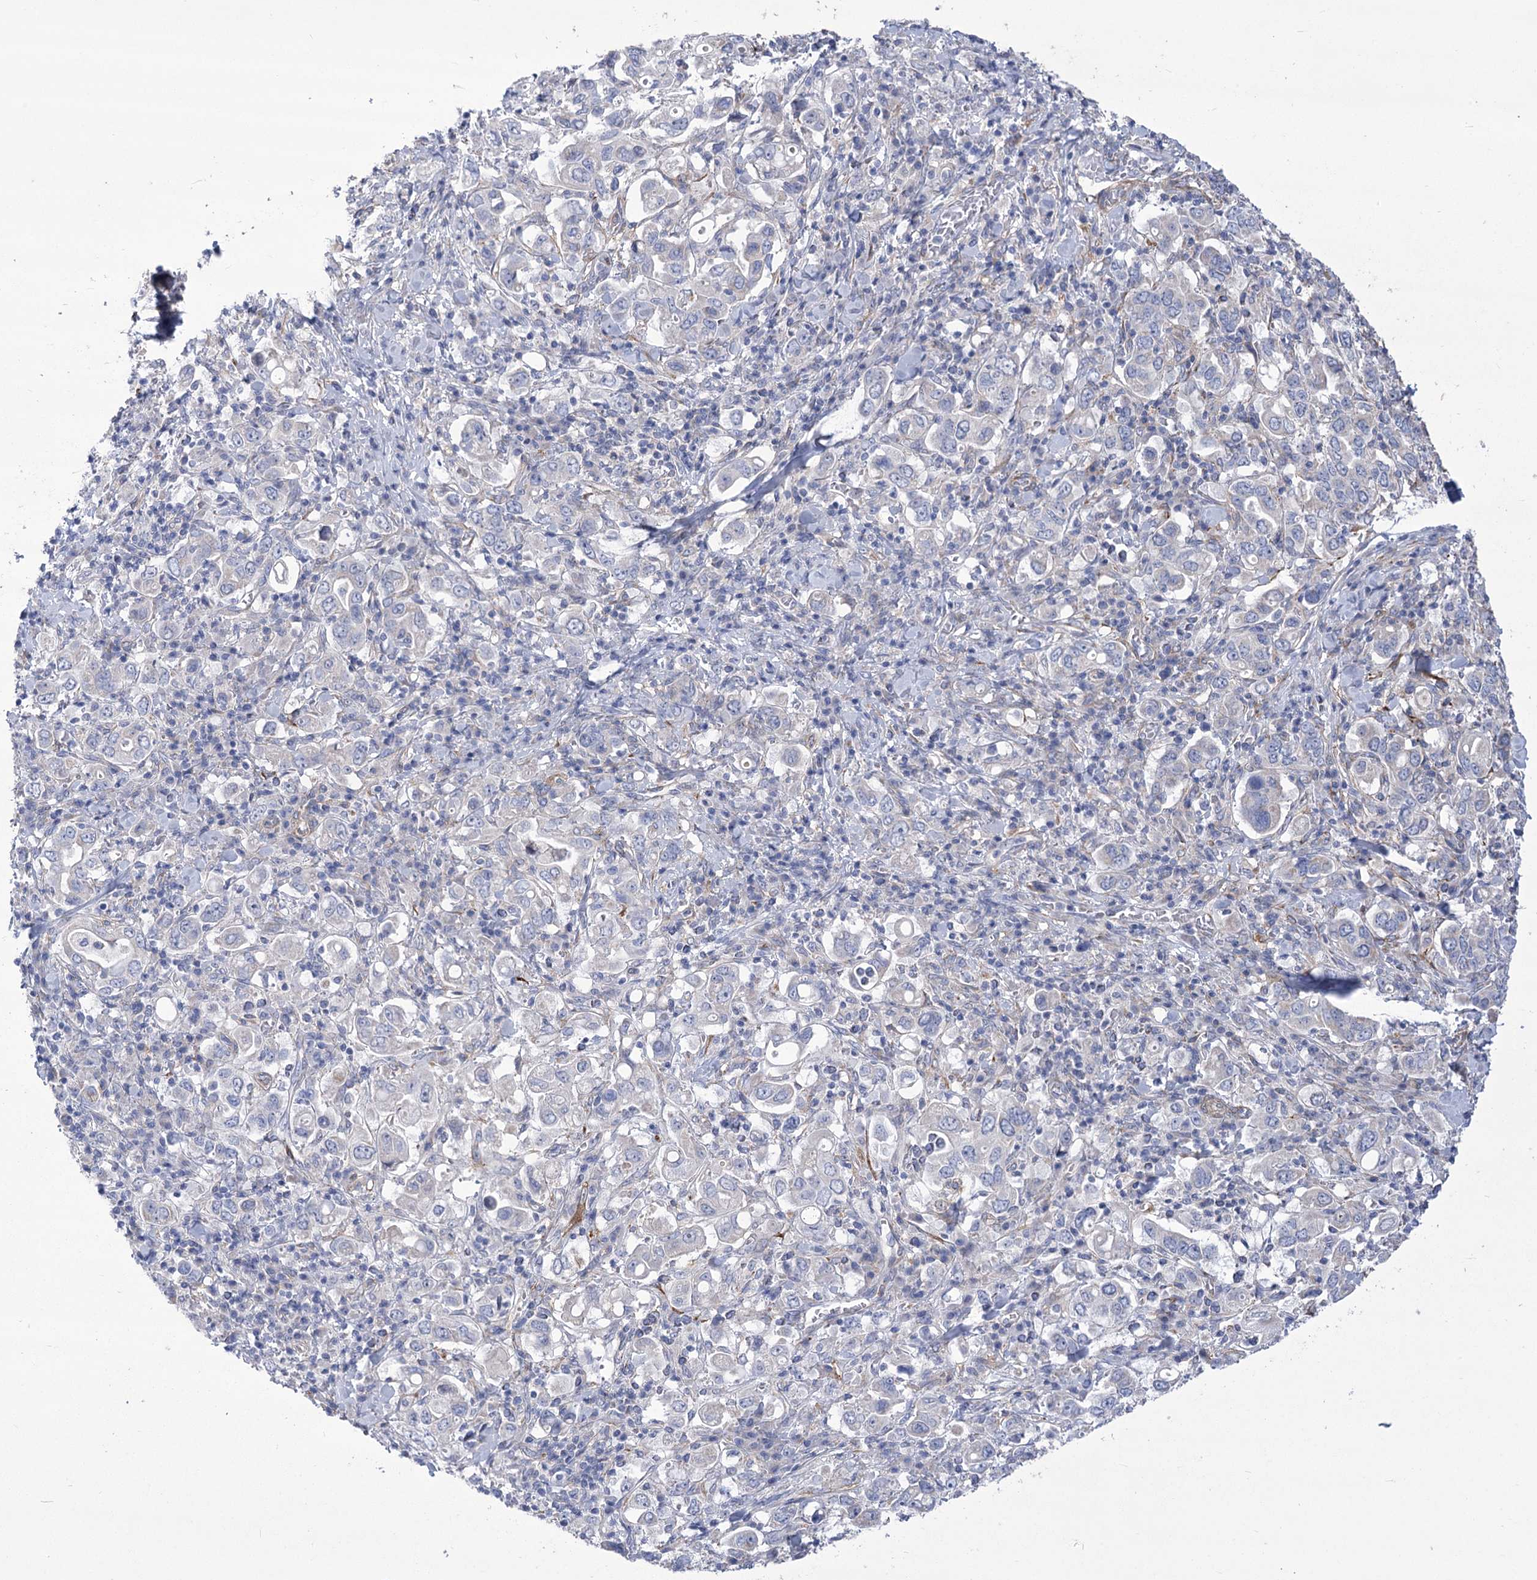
{"staining": {"intensity": "negative", "quantity": "none", "location": "none"}, "tissue": "stomach cancer", "cell_type": "Tumor cells", "image_type": "cancer", "snomed": [{"axis": "morphology", "description": "Adenocarcinoma, NOS"}, {"axis": "topography", "description": "Stomach, upper"}], "caption": "Stomach cancer (adenocarcinoma) was stained to show a protein in brown. There is no significant staining in tumor cells.", "gene": "ANGPTL3", "patient": {"sex": "male", "age": 62}}